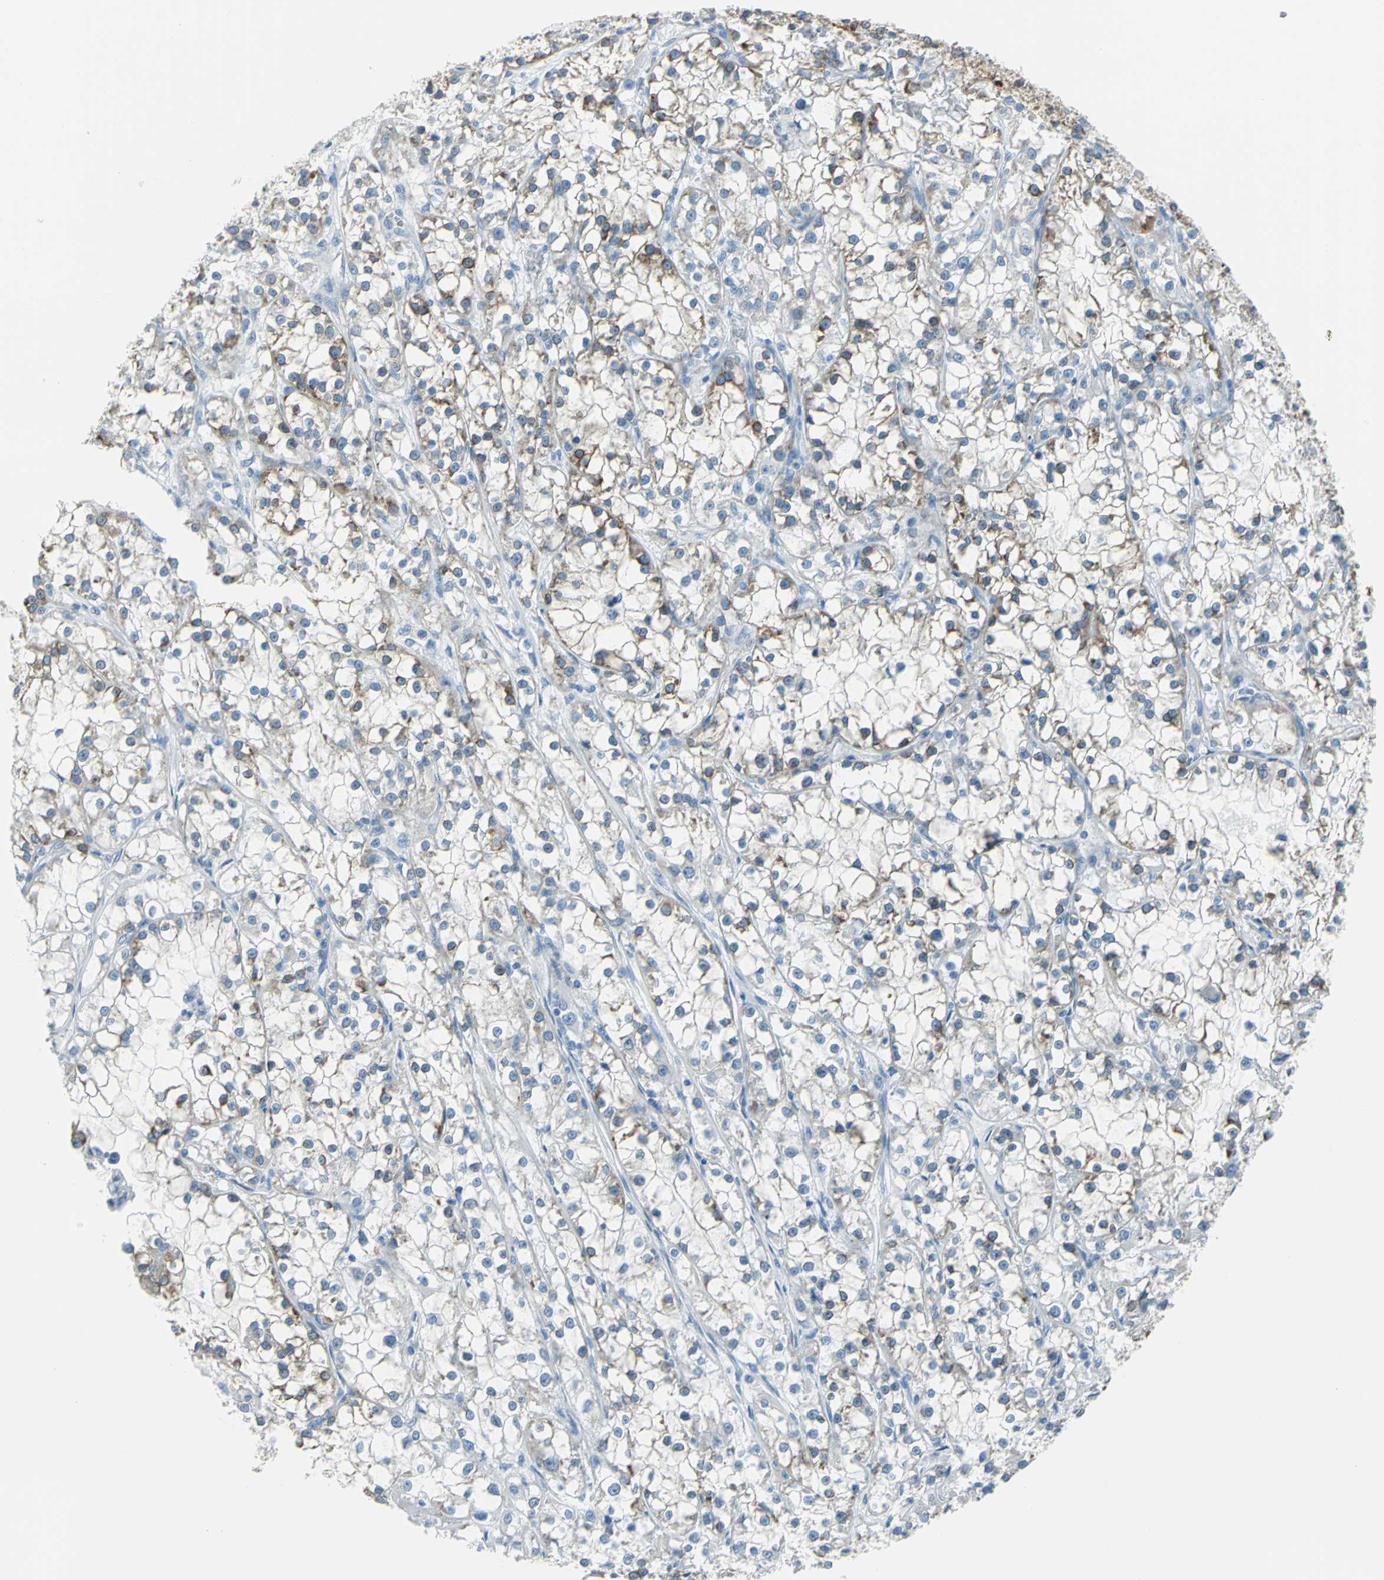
{"staining": {"intensity": "strong", "quantity": "<25%", "location": "cytoplasmic/membranous"}, "tissue": "renal cancer", "cell_type": "Tumor cells", "image_type": "cancer", "snomed": [{"axis": "morphology", "description": "Adenocarcinoma, NOS"}, {"axis": "topography", "description": "Kidney"}], "caption": "Renal cancer (adenocarcinoma) stained with a brown dye demonstrates strong cytoplasmic/membranous positive staining in approximately <25% of tumor cells.", "gene": "CYB5A", "patient": {"sex": "female", "age": 52}}